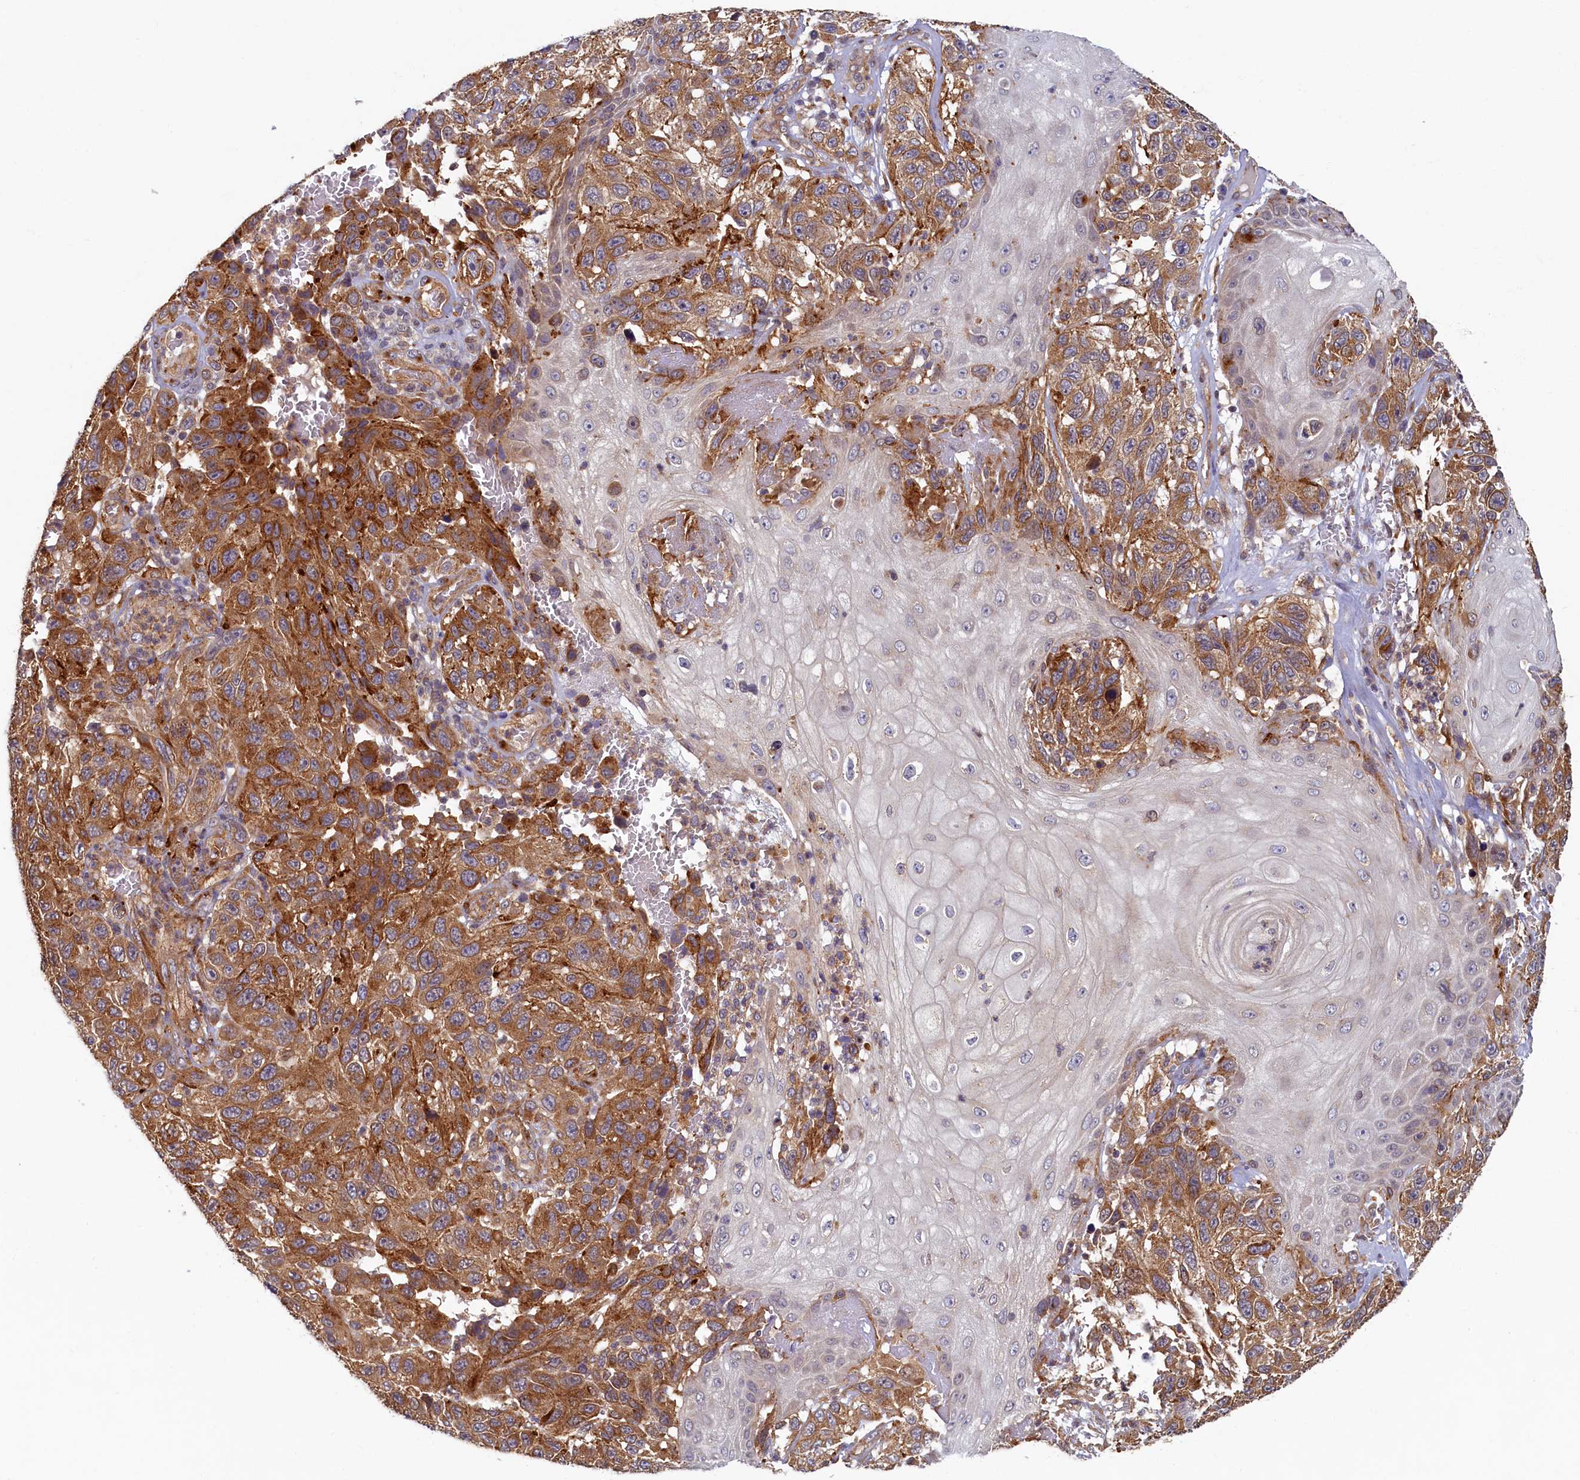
{"staining": {"intensity": "moderate", "quantity": ">75%", "location": "cytoplasmic/membranous"}, "tissue": "melanoma", "cell_type": "Tumor cells", "image_type": "cancer", "snomed": [{"axis": "morphology", "description": "Normal tissue, NOS"}, {"axis": "morphology", "description": "Malignant melanoma, NOS"}, {"axis": "topography", "description": "Skin"}], "caption": "Malignant melanoma stained with DAB IHC exhibits medium levels of moderate cytoplasmic/membranous expression in approximately >75% of tumor cells. Using DAB (brown) and hematoxylin (blue) stains, captured at high magnification using brightfield microscopy.", "gene": "STX12", "patient": {"sex": "female", "age": 96}}